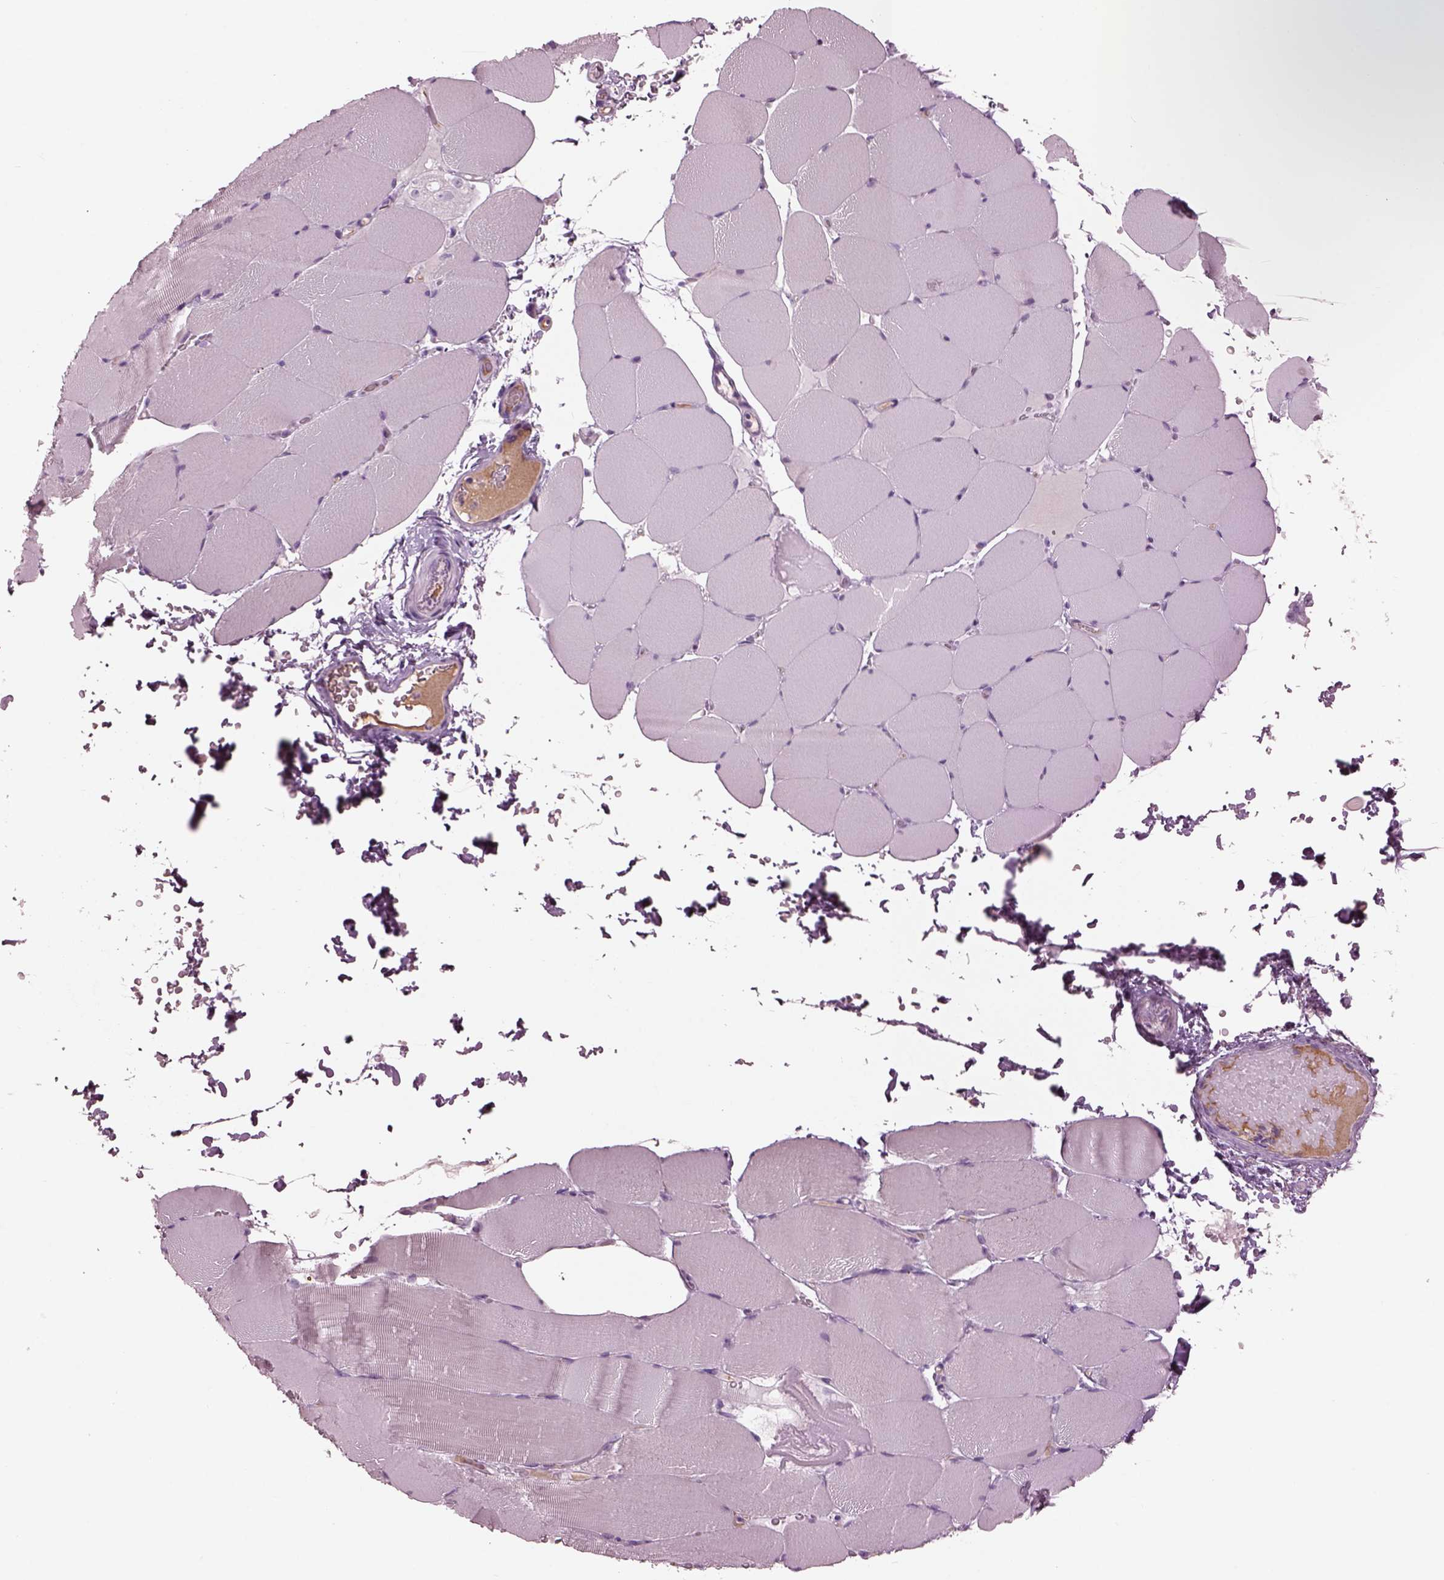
{"staining": {"intensity": "negative", "quantity": "none", "location": "none"}, "tissue": "skeletal muscle", "cell_type": "Myocytes", "image_type": "normal", "snomed": [{"axis": "morphology", "description": "Normal tissue, NOS"}, {"axis": "topography", "description": "Skeletal muscle"}], "caption": "Image shows no significant protein positivity in myocytes of unremarkable skeletal muscle. (Immunohistochemistry (ihc), brightfield microscopy, high magnification).", "gene": "CYLC1", "patient": {"sex": "female", "age": 37}}